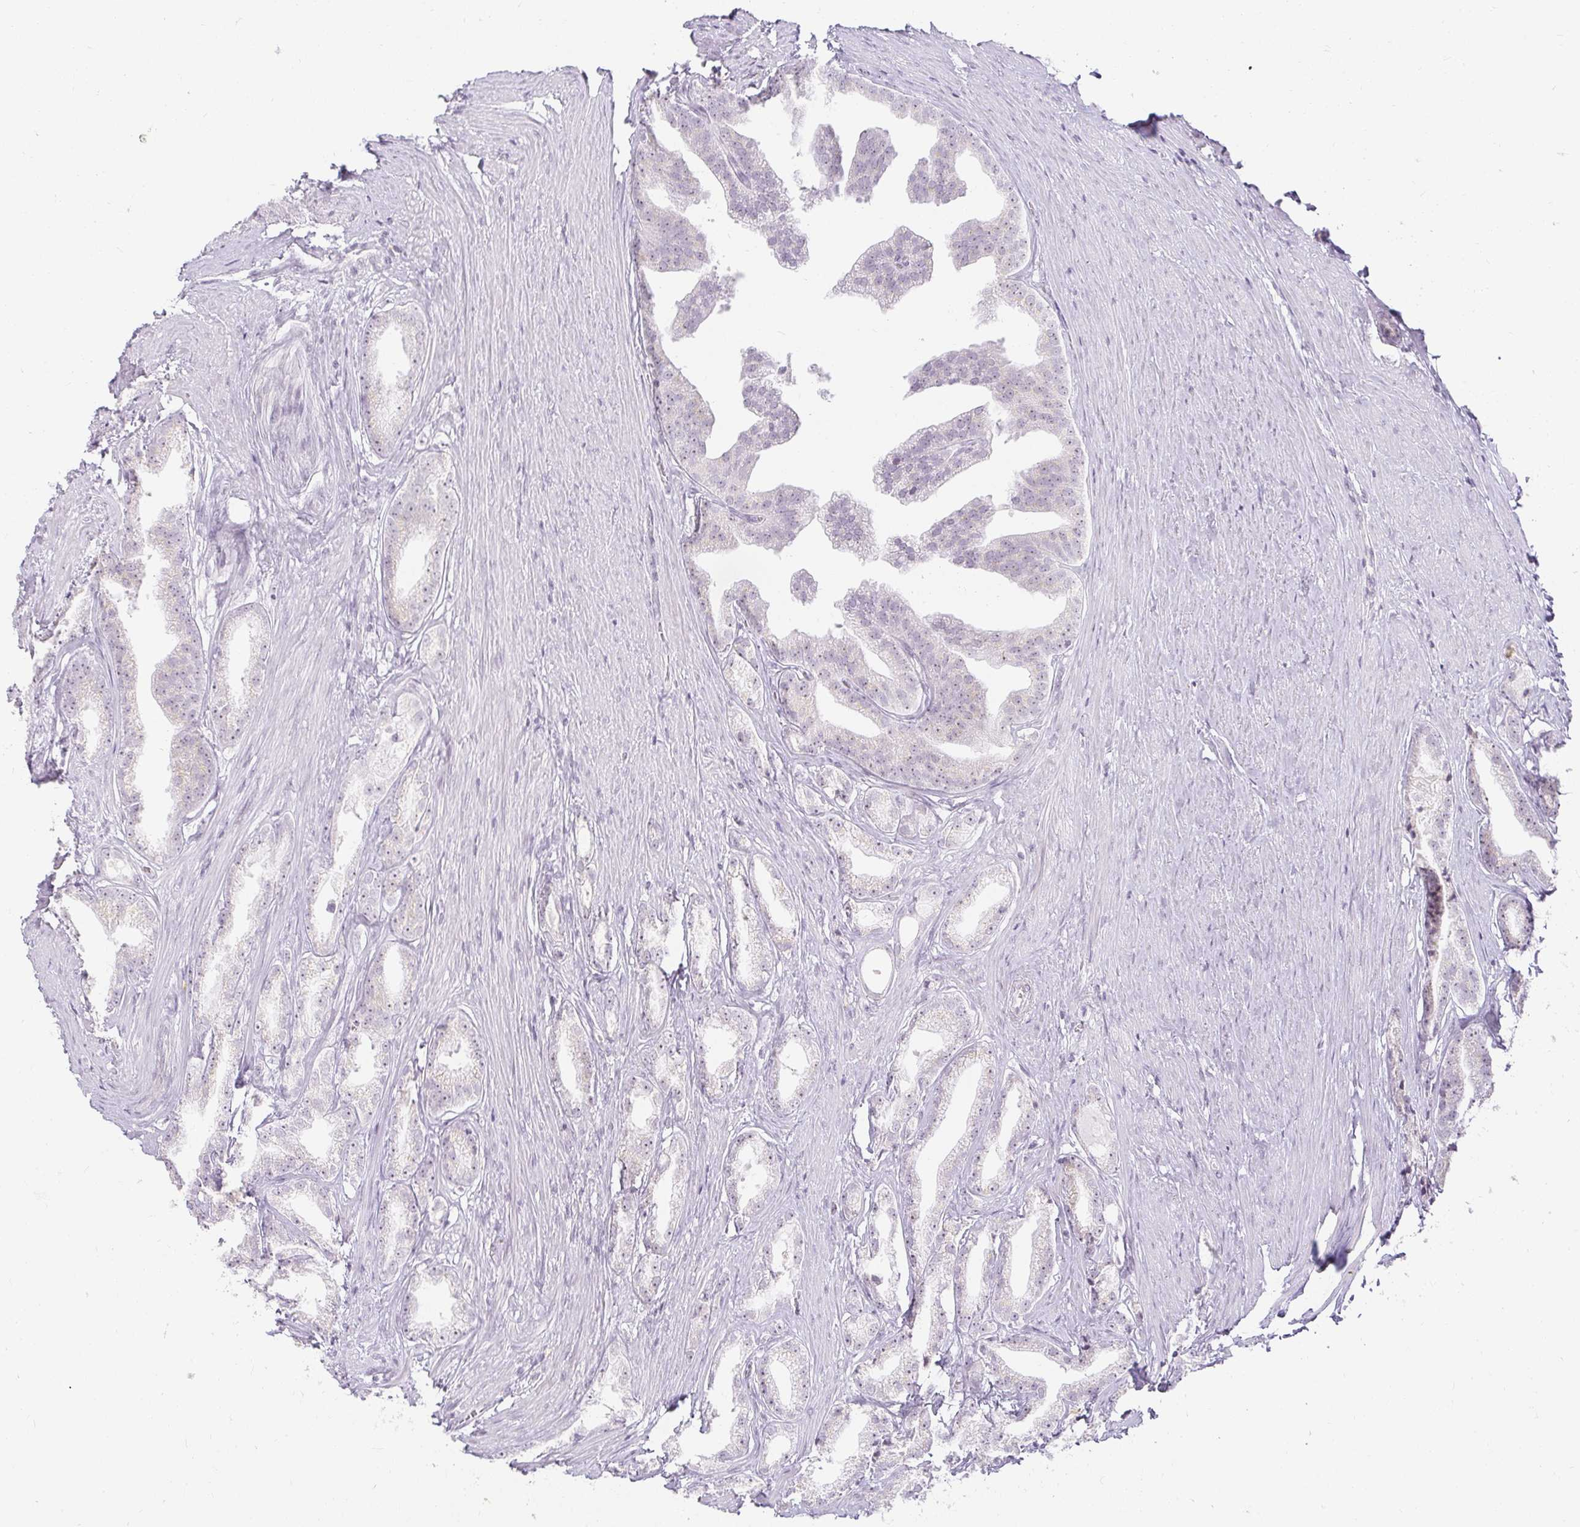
{"staining": {"intensity": "negative", "quantity": "none", "location": "none"}, "tissue": "prostate cancer", "cell_type": "Tumor cells", "image_type": "cancer", "snomed": [{"axis": "morphology", "description": "Adenocarcinoma, Low grade"}, {"axis": "topography", "description": "Prostate"}], "caption": "Prostate adenocarcinoma (low-grade) was stained to show a protein in brown. There is no significant staining in tumor cells. The staining was performed using DAB (3,3'-diaminobenzidine) to visualize the protein expression in brown, while the nuclei were stained in blue with hematoxylin (Magnification: 20x).", "gene": "ACAN", "patient": {"sex": "male", "age": 65}}